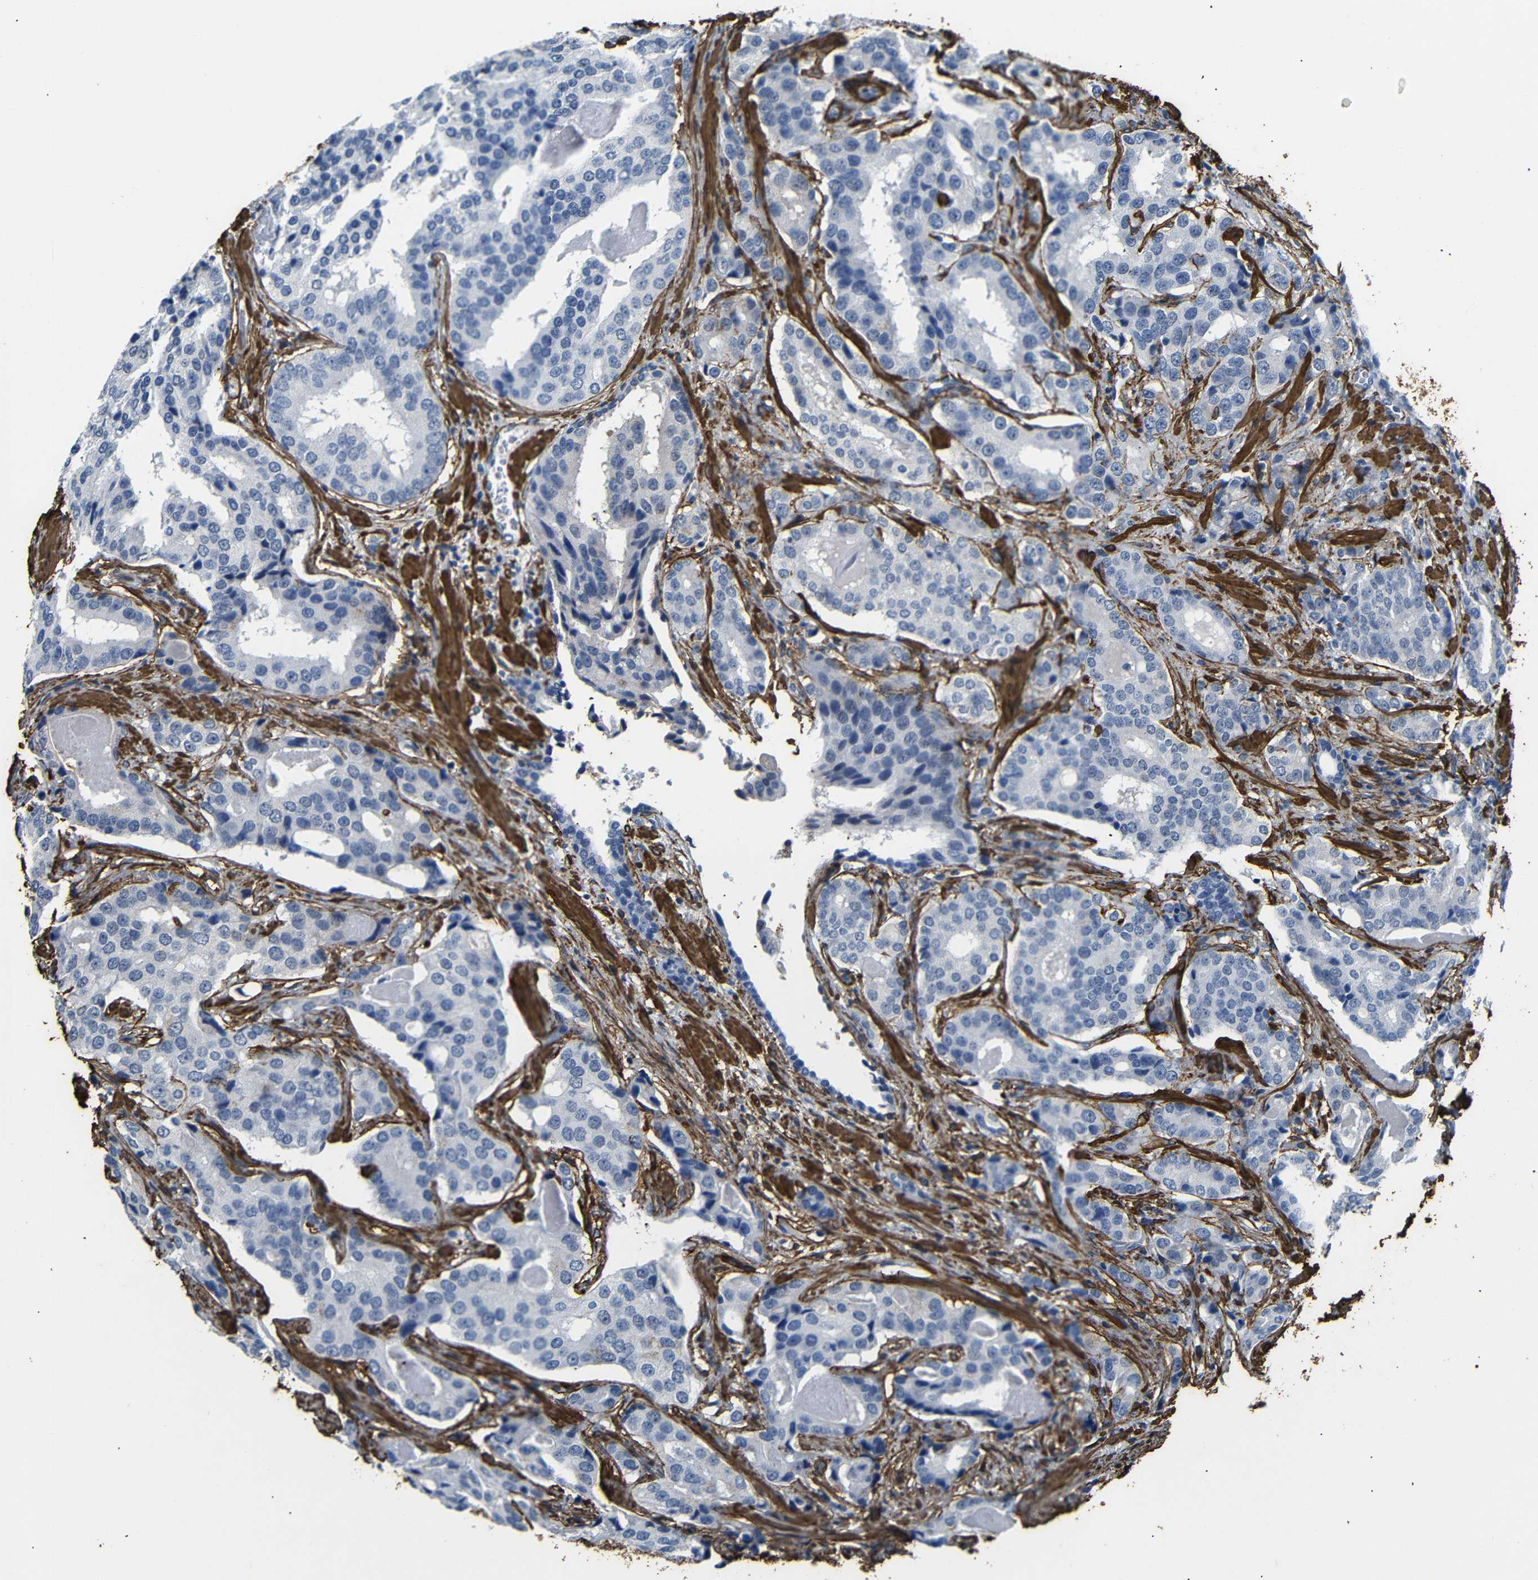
{"staining": {"intensity": "negative", "quantity": "none", "location": "none"}, "tissue": "prostate cancer", "cell_type": "Tumor cells", "image_type": "cancer", "snomed": [{"axis": "morphology", "description": "Adenocarcinoma, High grade"}, {"axis": "topography", "description": "Prostate"}], "caption": "A high-resolution histopathology image shows IHC staining of prostate cancer (adenocarcinoma (high-grade)), which exhibits no significant expression in tumor cells.", "gene": "ACTA2", "patient": {"sex": "male", "age": 58}}